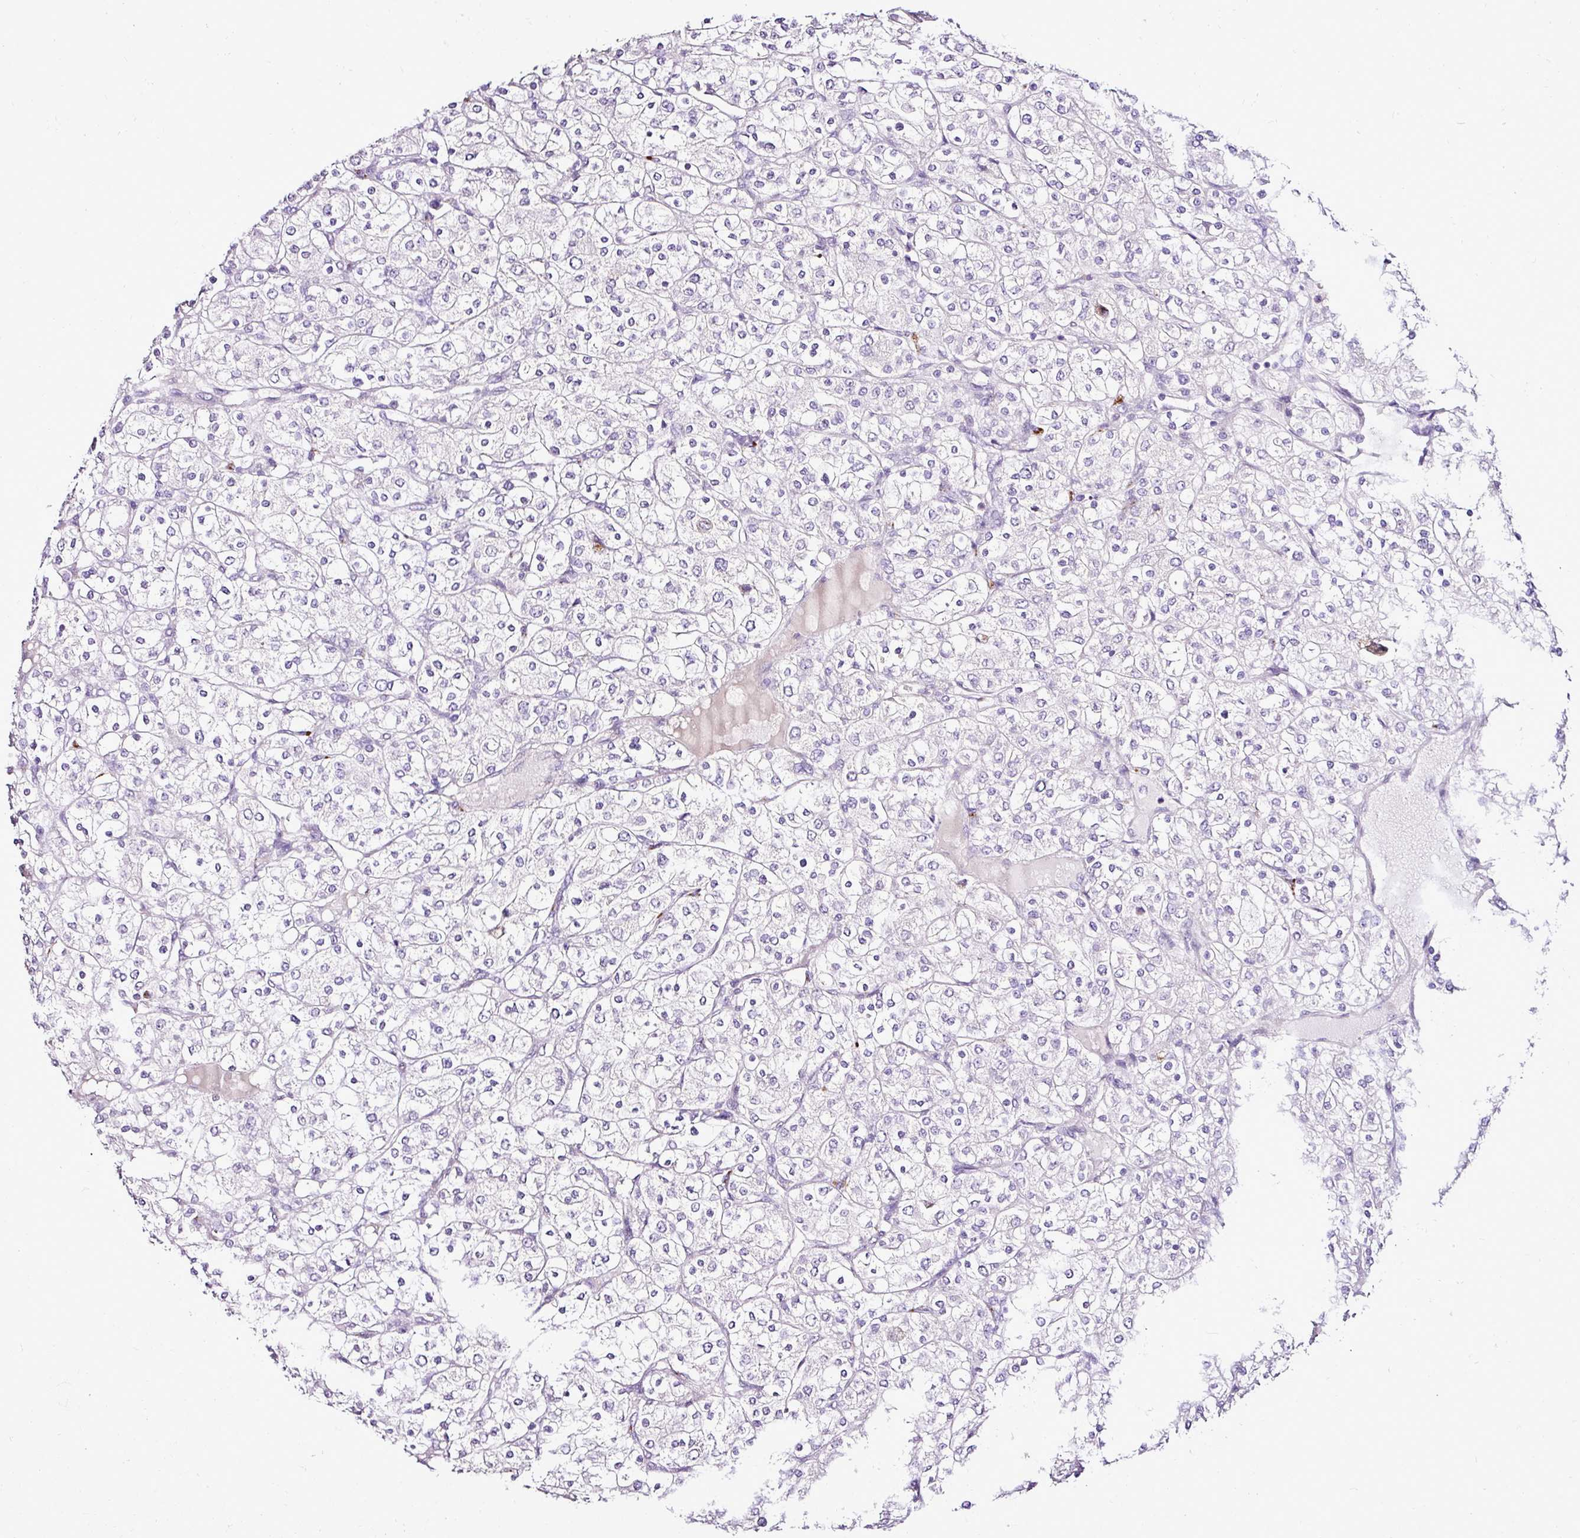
{"staining": {"intensity": "negative", "quantity": "none", "location": "none"}, "tissue": "renal cancer", "cell_type": "Tumor cells", "image_type": "cancer", "snomed": [{"axis": "morphology", "description": "Adenocarcinoma, NOS"}, {"axis": "topography", "description": "Kidney"}], "caption": "Immunohistochemistry histopathology image of renal cancer stained for a protein (brown), which demonstrates no positivity in tumor cells.", "gene": "ESR1", "patient": {"sex": "male", "age": 80}}